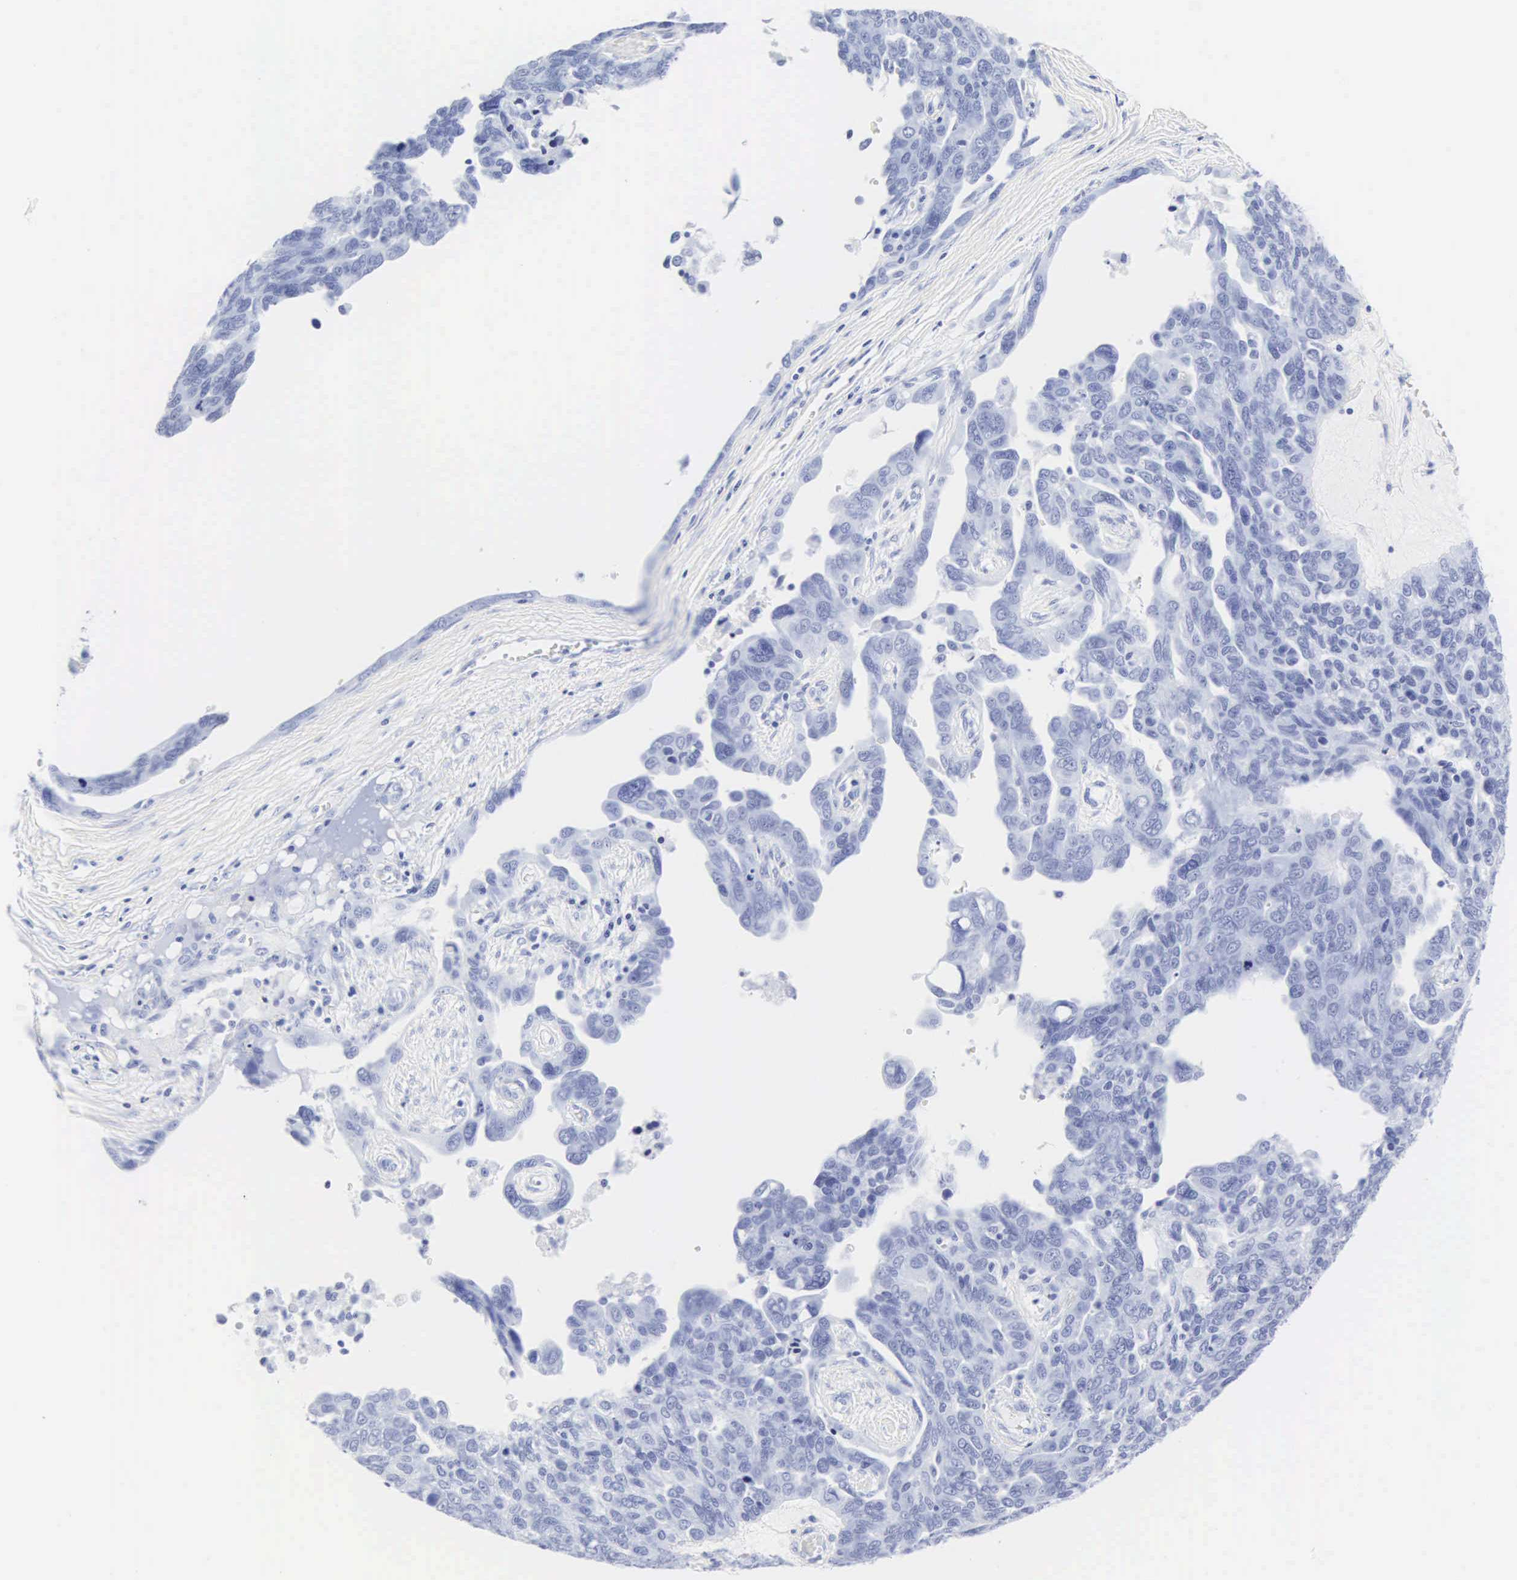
{"staining": {"intensity": "negative", "quantity": "none", "location": "none"}, "tissue": "ovarian cancer", "cell_type": "Tumor cells", "image_type": "cancer", "snomed": [{"axis": "morphology", "description": "Cystadenocarcinoma, serous, NOS"}, {"axis": "topography", "description": "Ovary"}], "caption": "IHC micrograph of ovarian cancer stained for a protein (brown), which exhibits no staining in tumor cells.", "gene": "CGB3", "patient": {"sex": "female", "age": 64}}